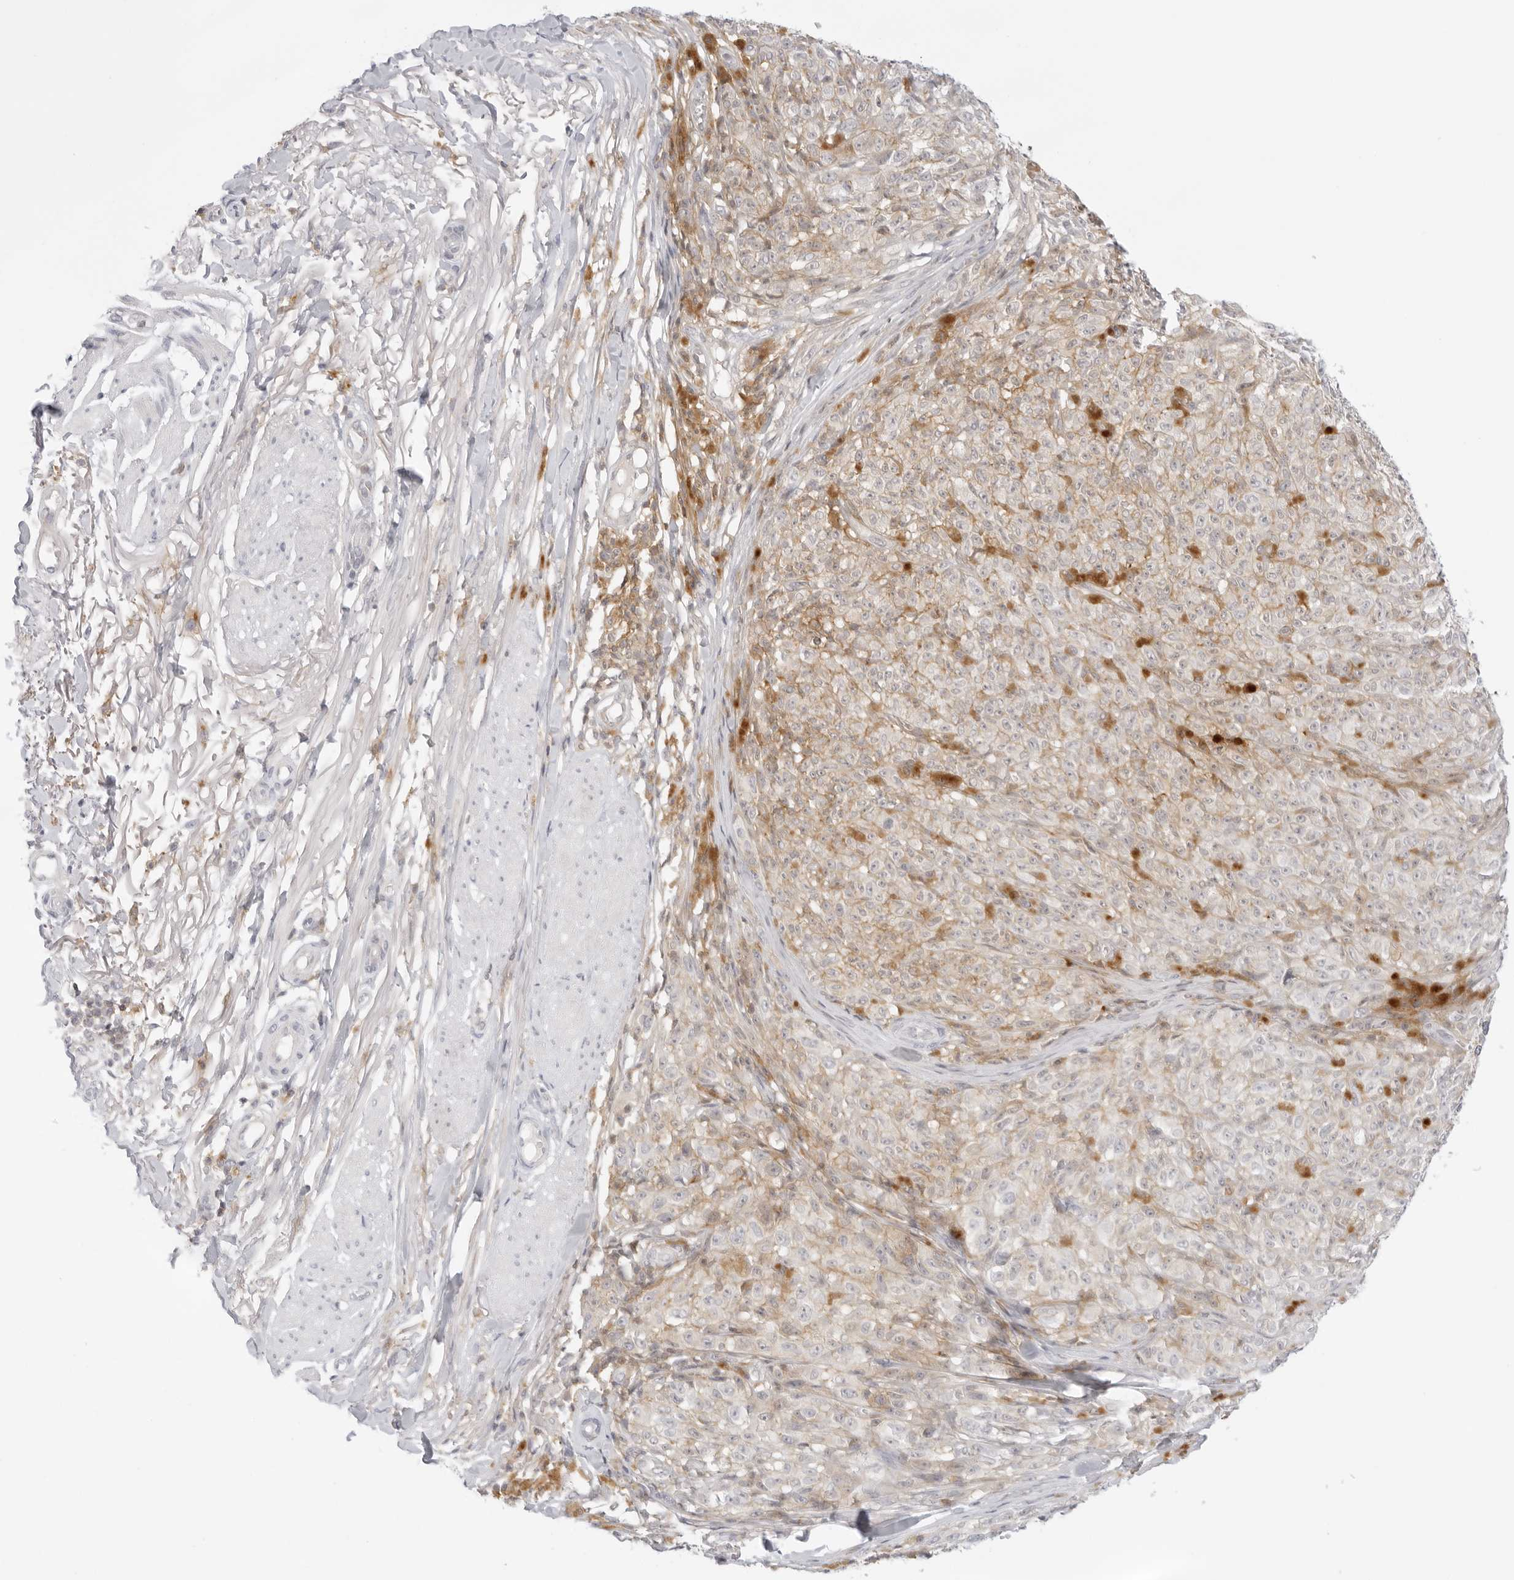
{"staining": {"intensity": "weak", "quantity": "25%-75%", "location": "cytoplasmic/membranous"}, "tissue": "melanoma", "cell_type": "Tumor cells", "image_type": "cancer", "snomed": [{"axis": "morphology", "description": "Malignant melanoma, NOS"}, {"axis": "topography", "description": "Skin"}], "caption": "Tumor cells show low levels of weak cytoplasmic/membranous staining in approximately 25%-75% of cells in malignant melanoma.", "gene": "TNFRSF14", "patient": {"sex": "female", "age": 82}}